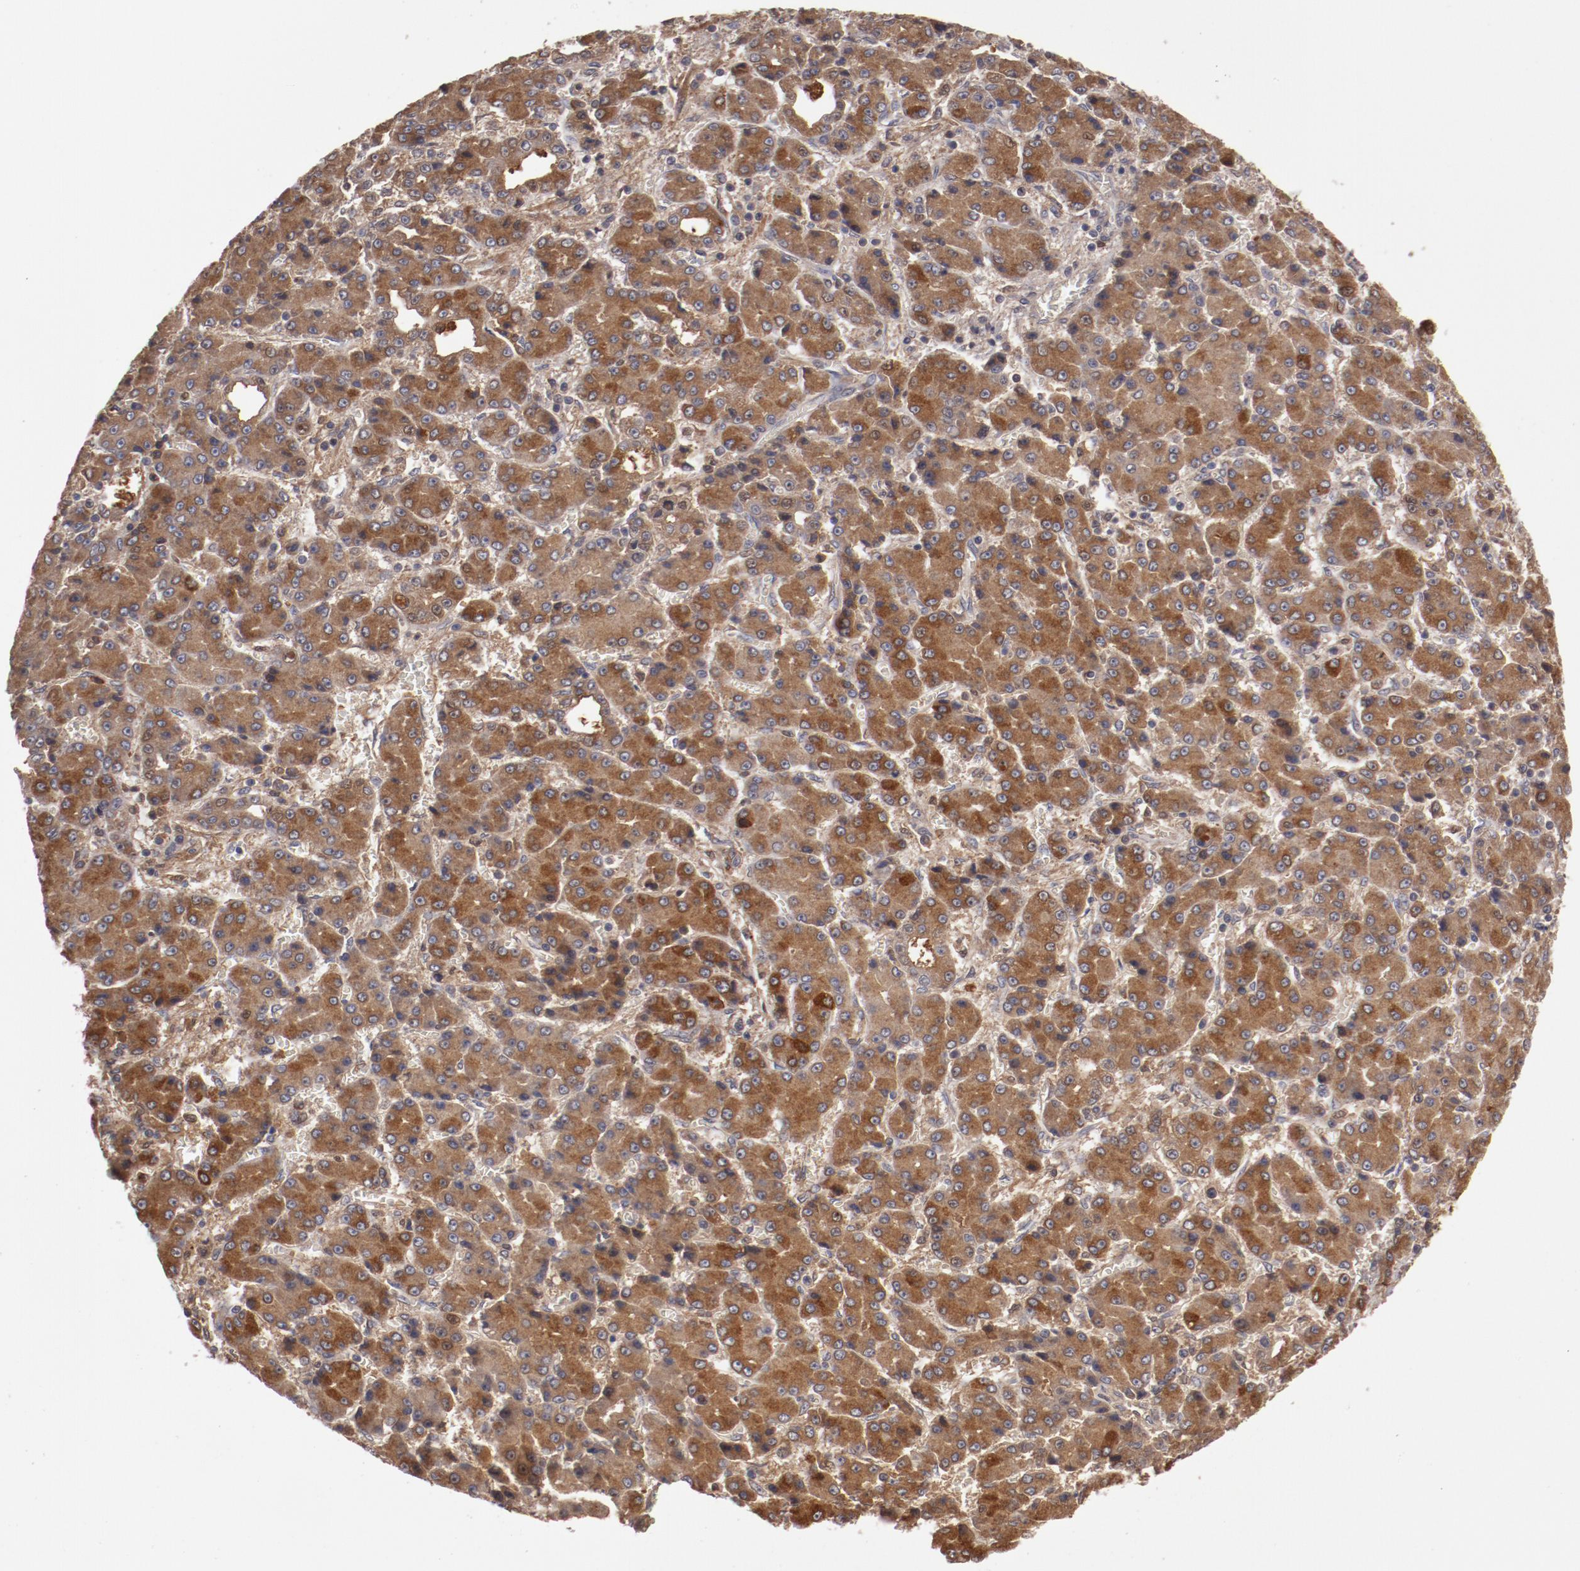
{"staining": {"intensity": "moderate", "quantity": ">75%", "location": "cytoplasmic/membranous,nuclear"}, "tissue": "liver cancer", "cell_type": "Tumor cells", "image_type": "cancer", "snomed": [{"axis": "morphology", "description": "Carcinoma, Hepatocellular, NOS"}, {"axis": "topography", "description": "Liver"}], "caption": "High-power microscopy captured an immunohistochemistry photomicrograph of liver hepatocellular carcinoma, revealing moderate cytoplasmic/membranous and nuclear expression in about >75% of tumor cells.", "gene": "SERPINA7", "patient": {"sex": "male", "age": 69}}